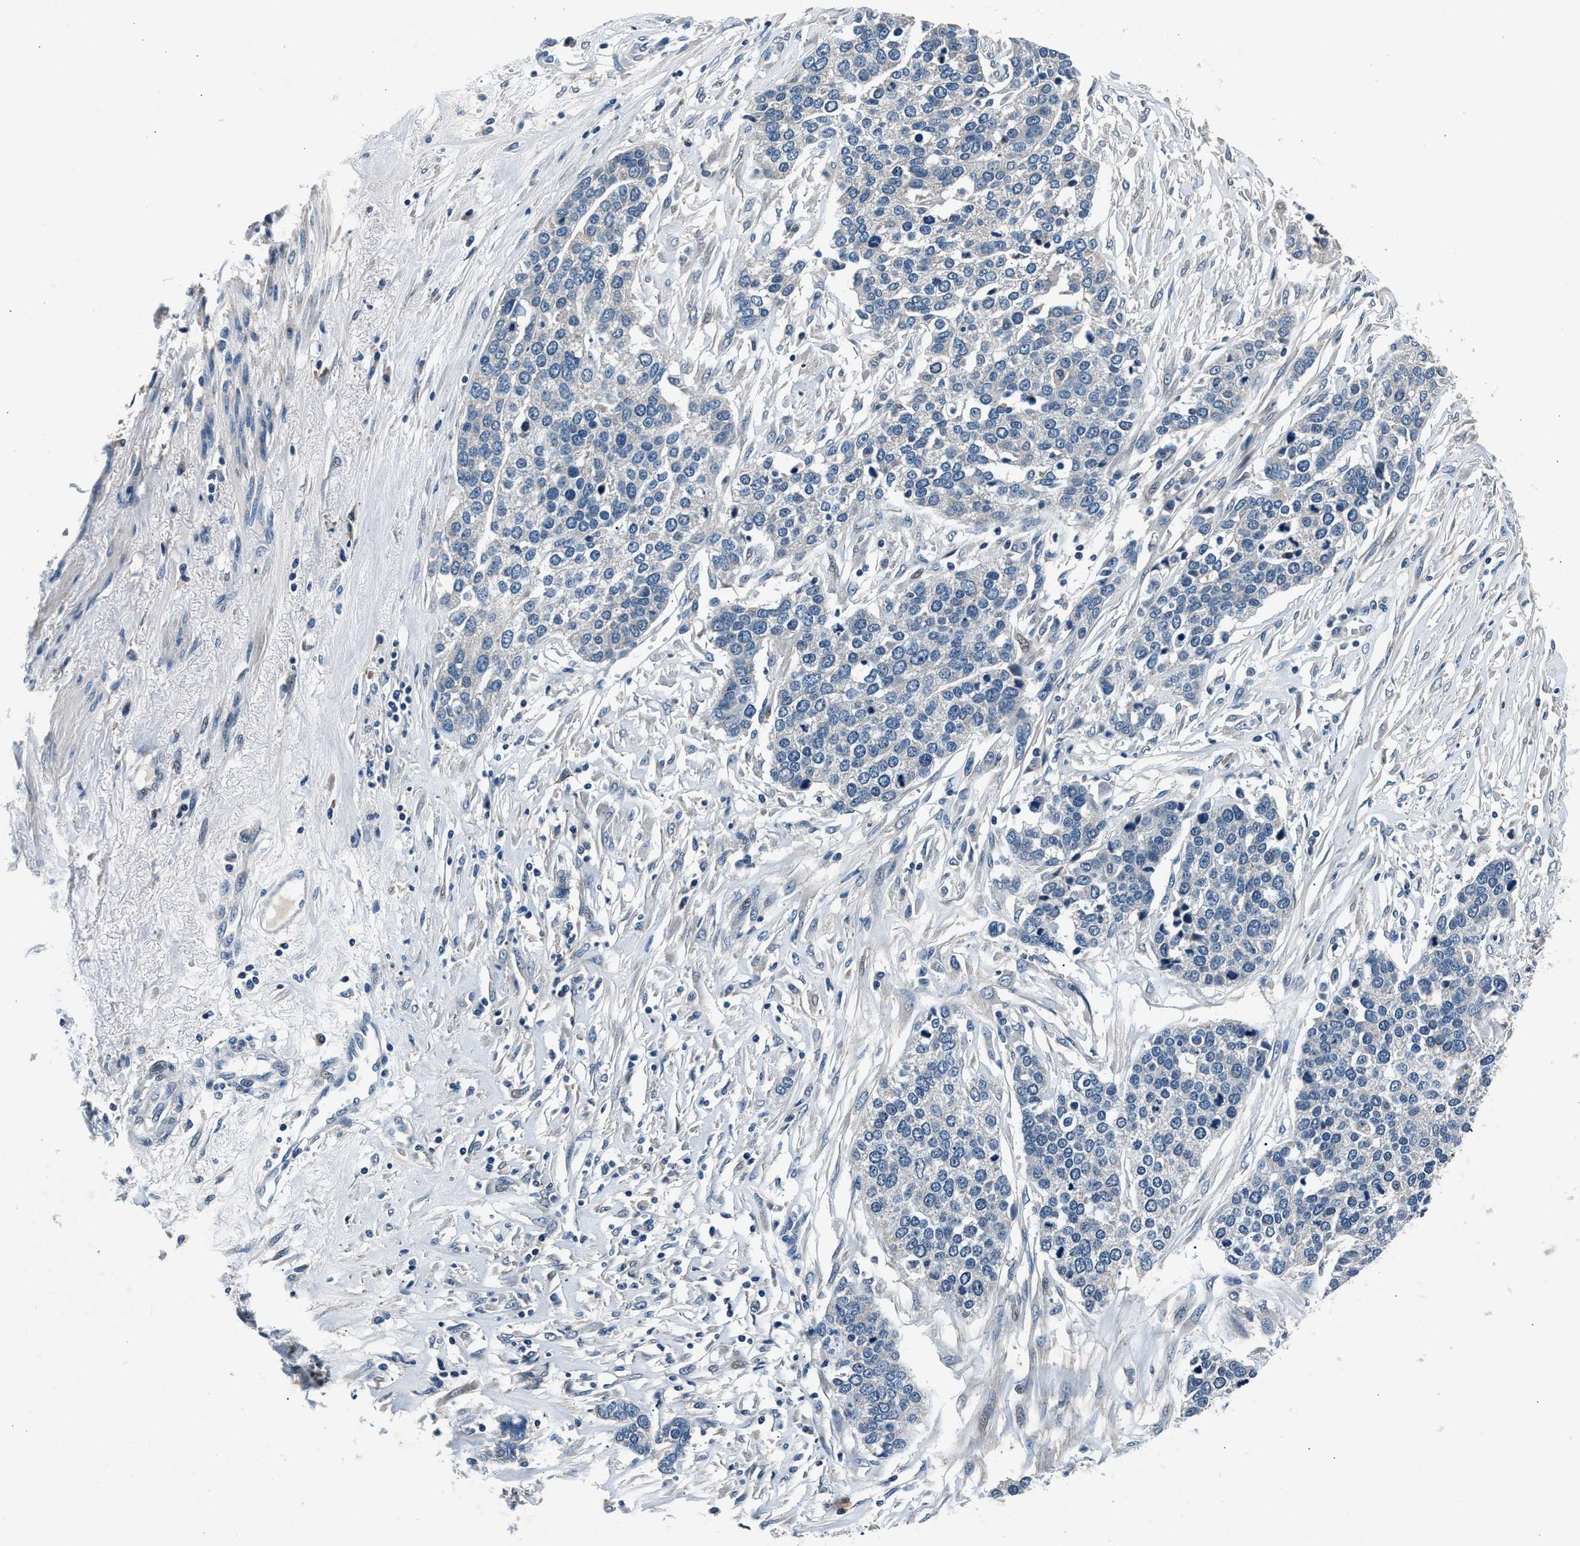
{"staining": {"intensity": "negative", "quantity": "none", "location": "none"}, "tissue": "ovarian cancer", "cell_type": "Tumor cells", "image_type": "cancer", "snomed": [{"axis": "morphology", "description": "Cystadenocarcinoma, serous, NOS"}, {"axis": "topography", "description": "Ovary"}], "caption": "An immunohistochemistry (IHC) image of ovarian cancer is shown. There is no staining in tumor cells of ovarian cancer. (Immunohistochemistry (ihc), brightfield microscopy, high magnification).", "gene": "DENND6B", "patient": {"sex": "female", "age": 44}}